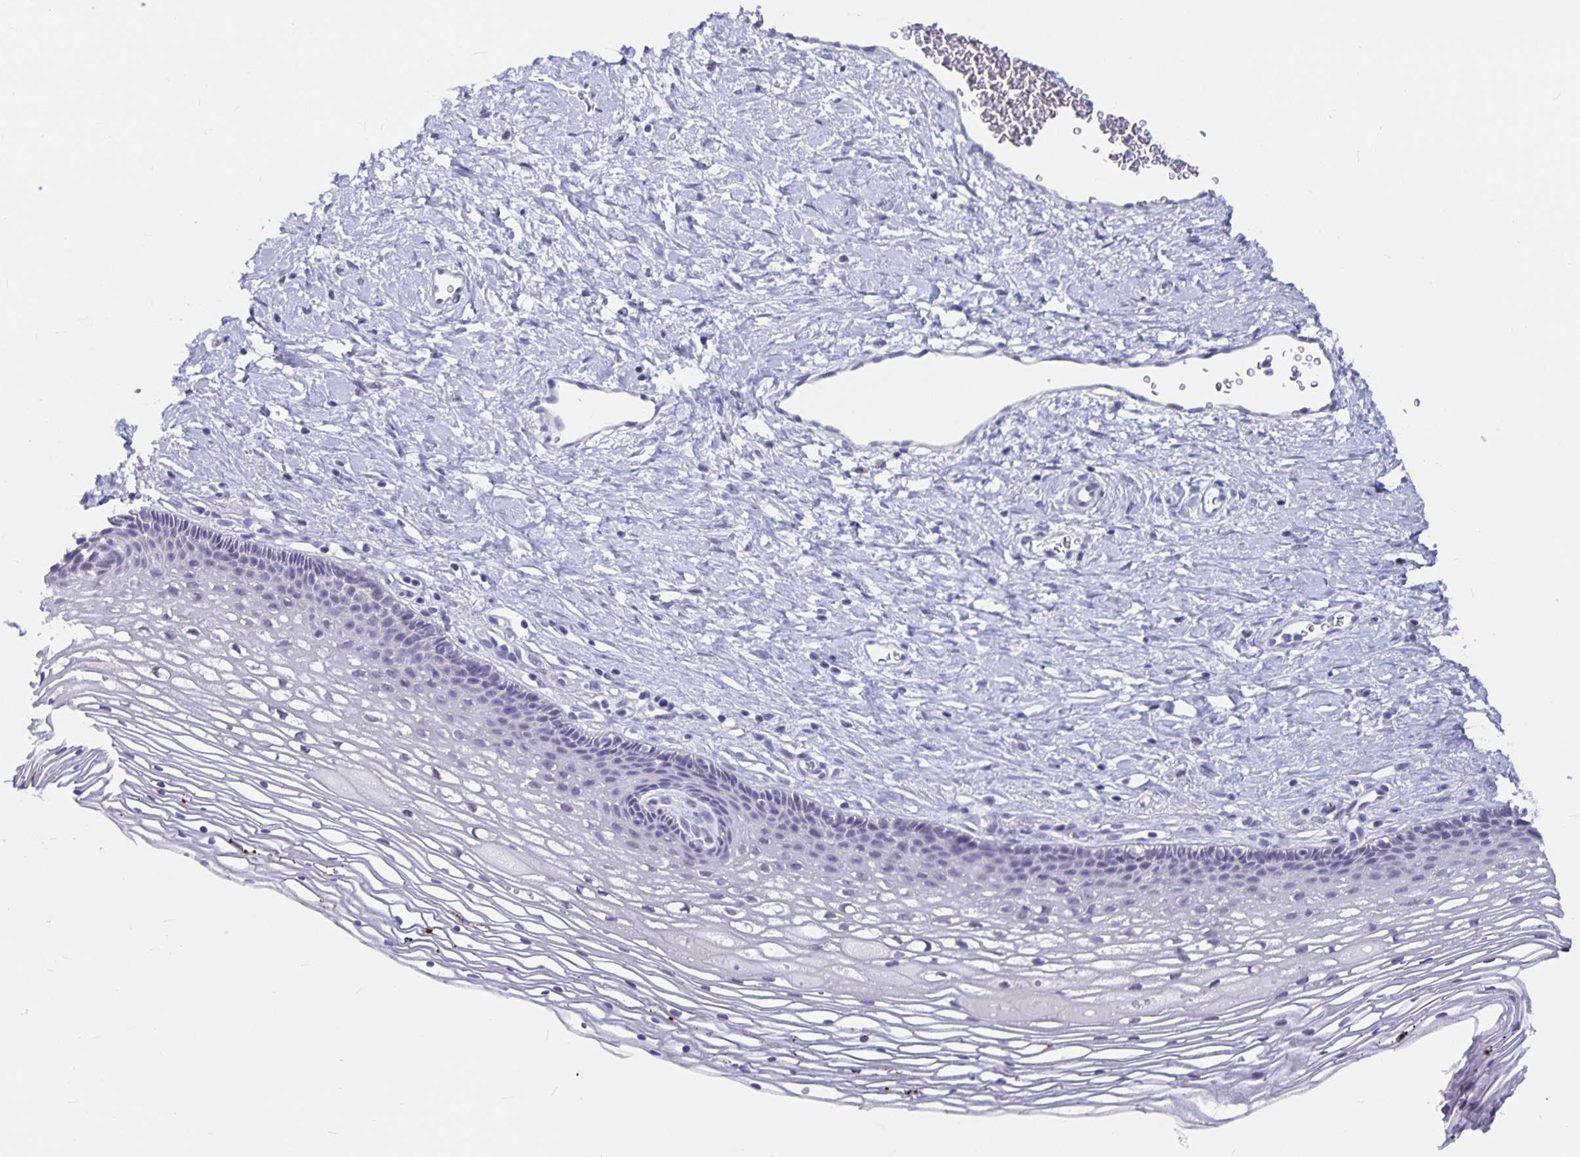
{"staining": {"intensity": "negative", "quantity": "none", "location": "none"}, "tissue": "cervix", "cell_type": "Glandular cells", "image_type": "normal", "snomed": [{"axis": "morphology", "description": "Normal tissue, NOS"}, {"axis": "topography", "description": "Cervix"}], "caption": "A high-resolution micrograph shows immunohistochemistry staining of benign cervix, which reveals no significant positivity in glandular cells.", "gene": "OLIG2", "patient": {"sex": "female", "age": 34}}